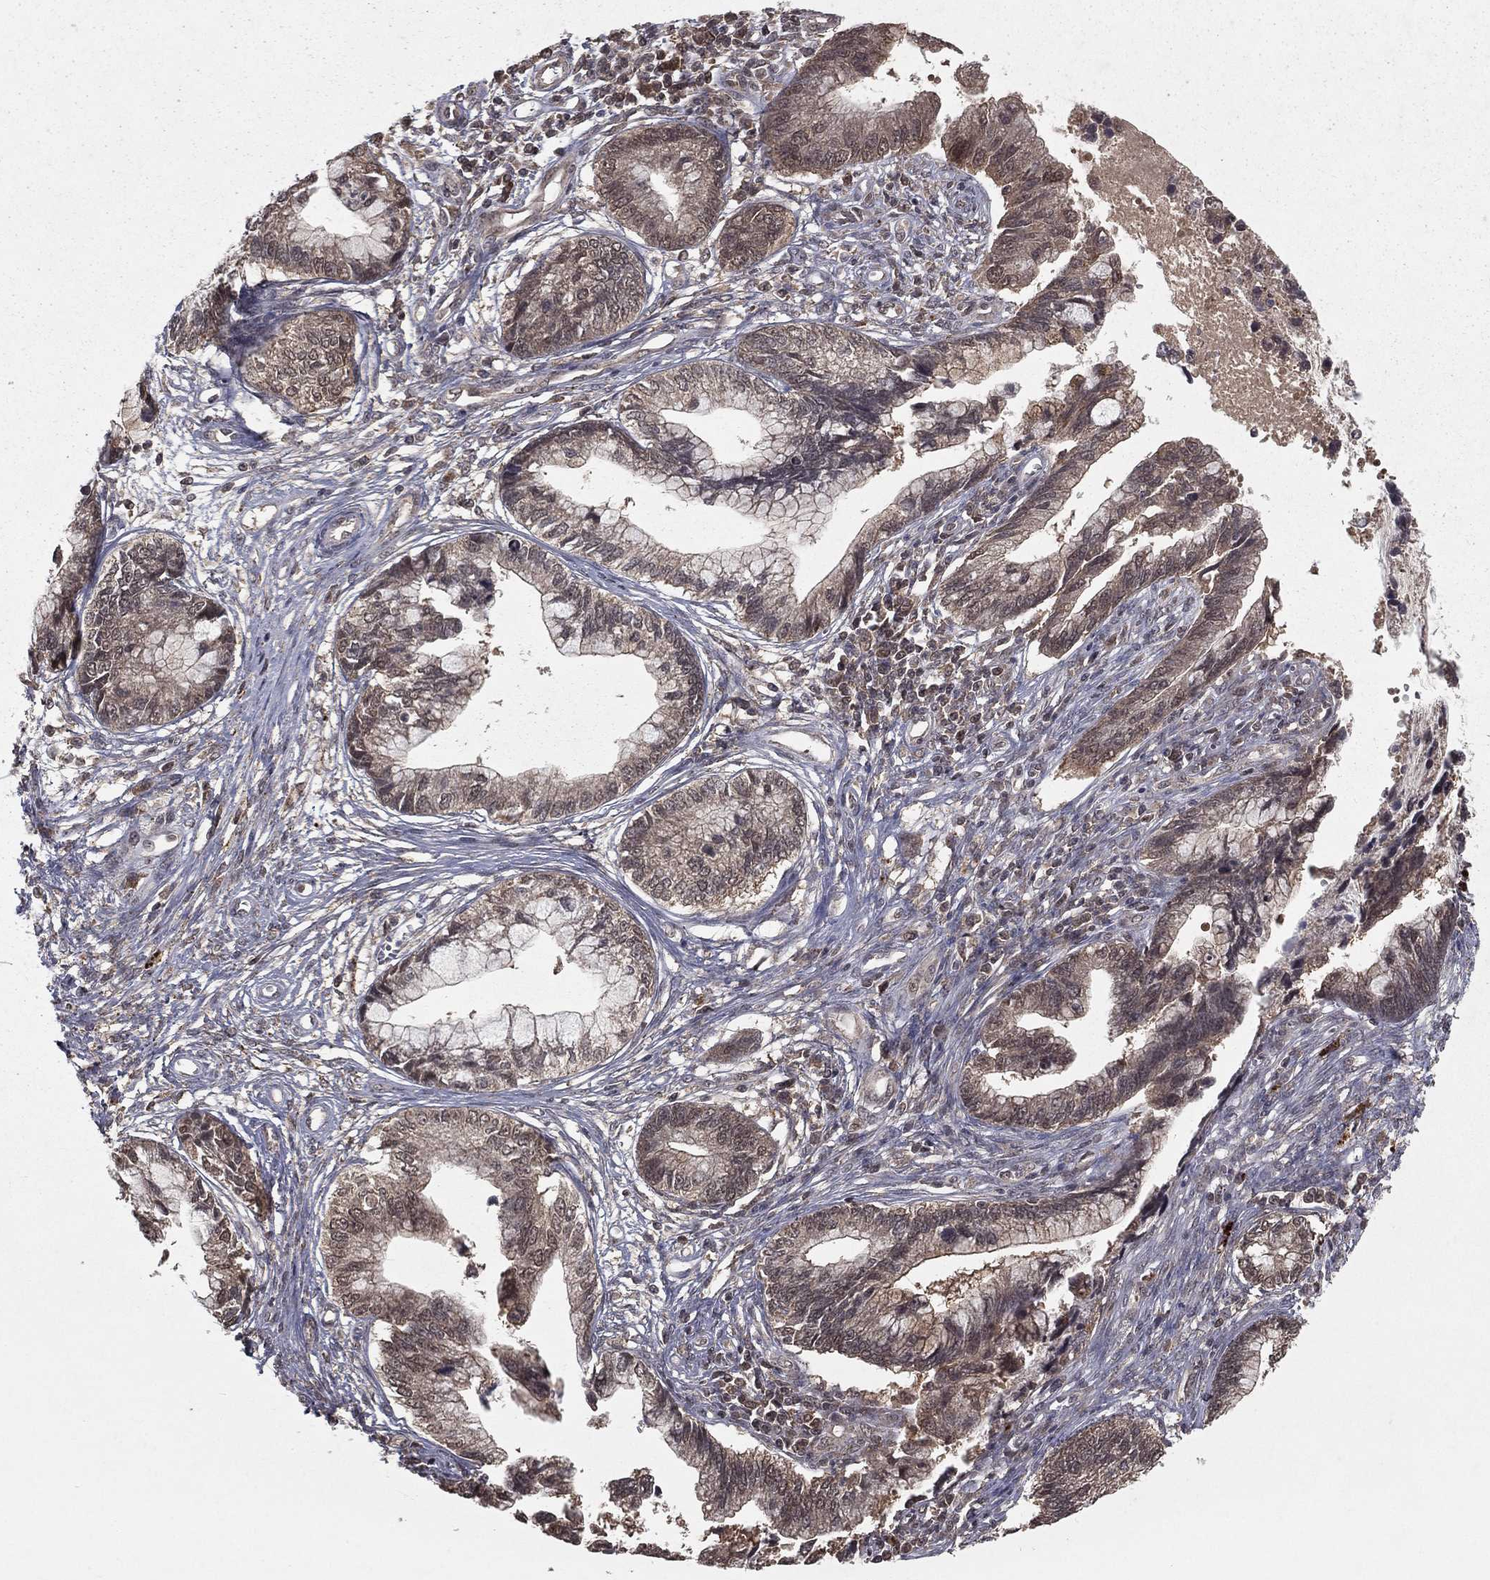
{"staining": {"intensity": "weak", "quantity": "25%-75%", "location": "cytoplasmic/membranous"}, "tissue": "cervical cancer", "cell_type": "Tumor cells", "image_type": "cancer", "snomed": [{"axis": "morphology", "description": "Adenocarcinoma, NOS"}, {"axis": "topography", "description": "Cervix"}], "caption": "Protein staining of cervical cancer tissue displays weak cytoplasmic/membranous staining in approximately 25%-75% of tumor cells. The staining was performed using DAB (3,3'-diaminobenzidine), with brown indicating positive protein expression. Nuclei are stained blue with hematoxylin.", "gene": "ZDHHC15", "patient": {"sex": "female", "age": 44}}